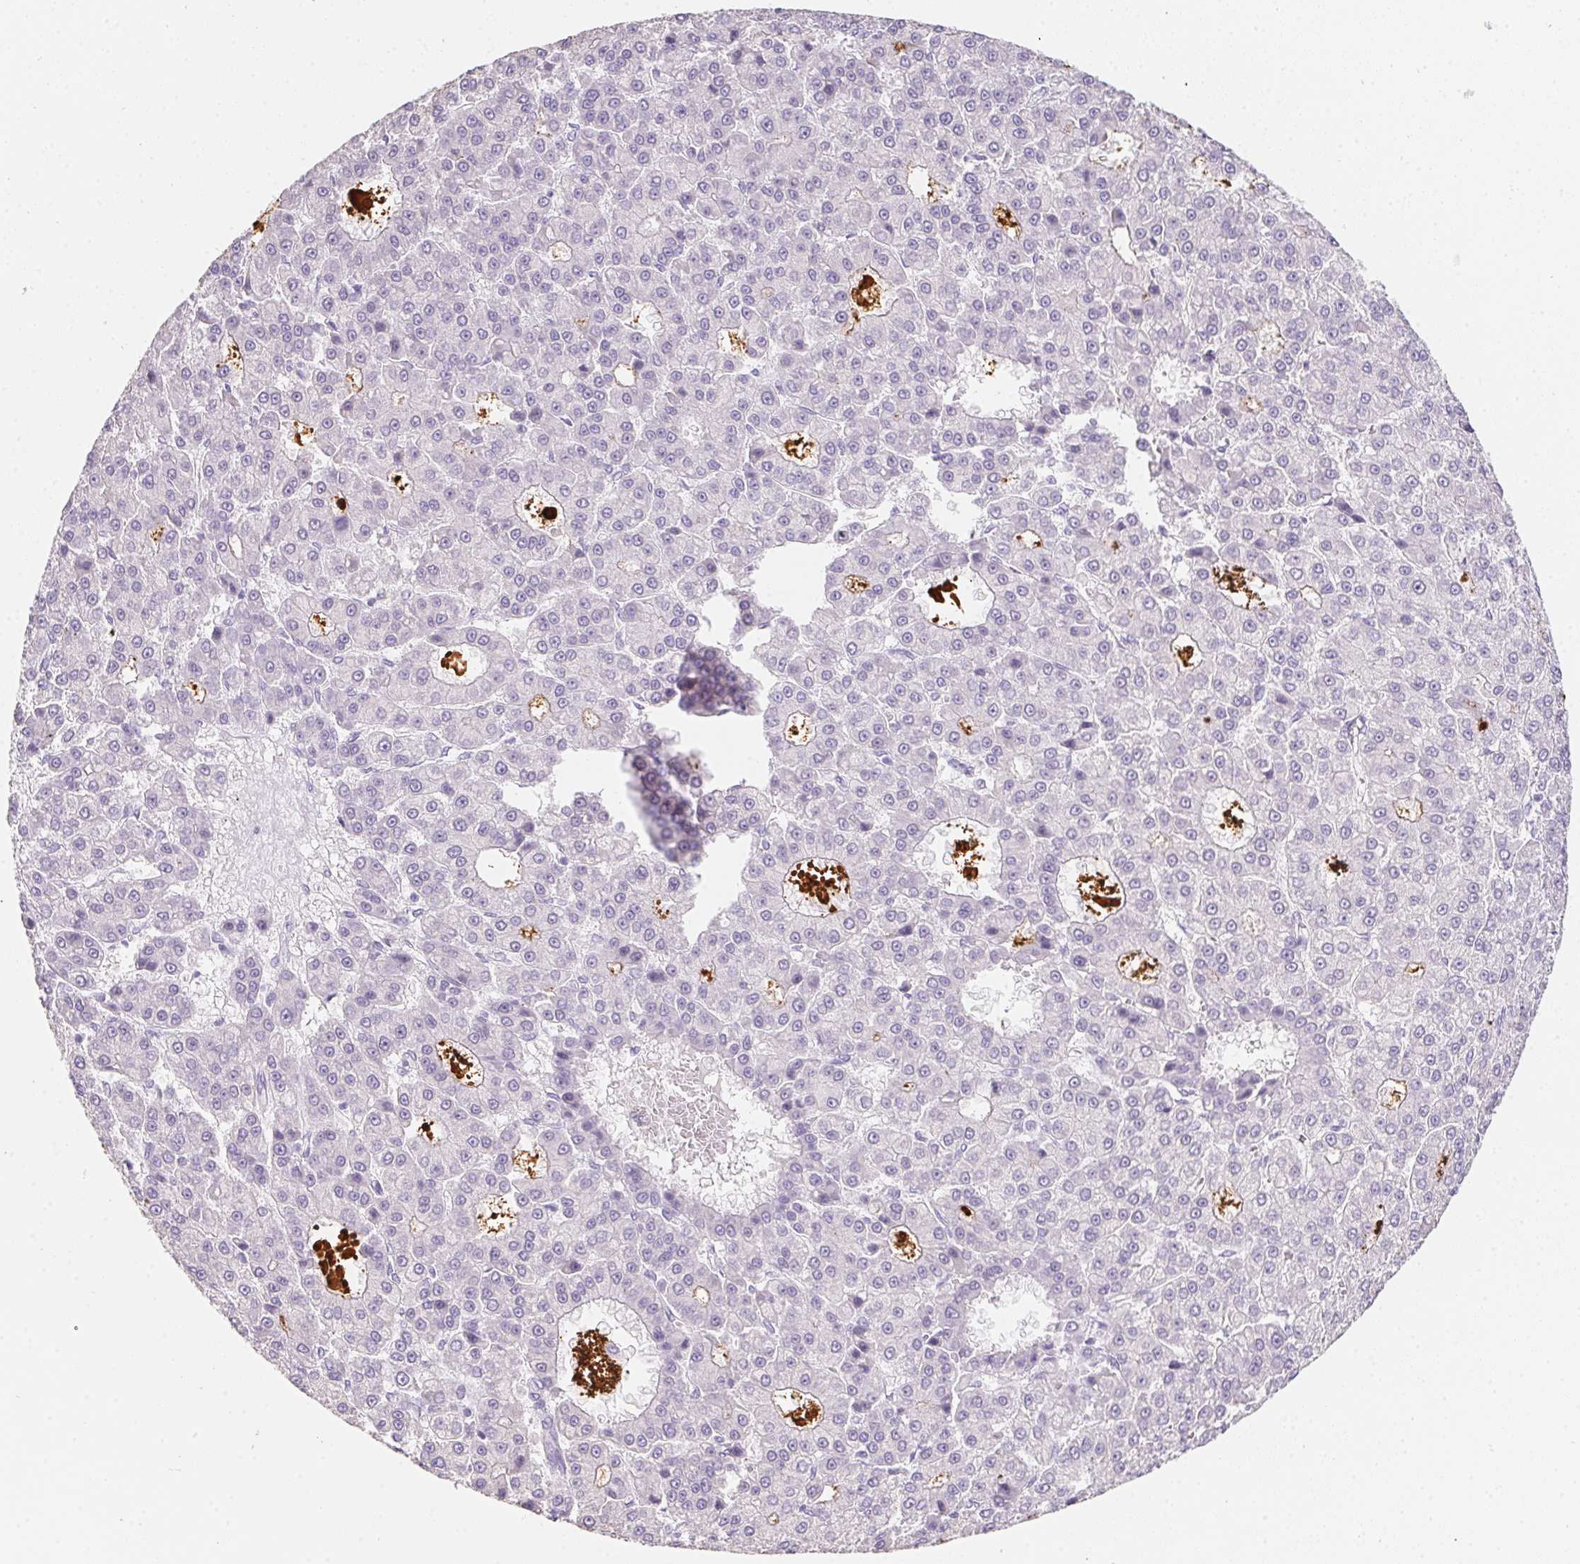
{"staining": {"intensity": "negative", "quantity": "none", "location": "none"}, "tissue": "liver cancer", "cell_type": "Tumor cells", "image_type": "cancer", "snomed": [{"axis": "morphology", "description": "Carcinoma, Hepatocellular, NOS"}, {"axis": "topography", "description": "Liver"}], "caption": "Hepatocellular carcinoma (liver) stained for a protein using immunohistochemistry displays no staining tumor cells.", "gene": "MYL4", "patient": {"sex": "male", "age": 70}}